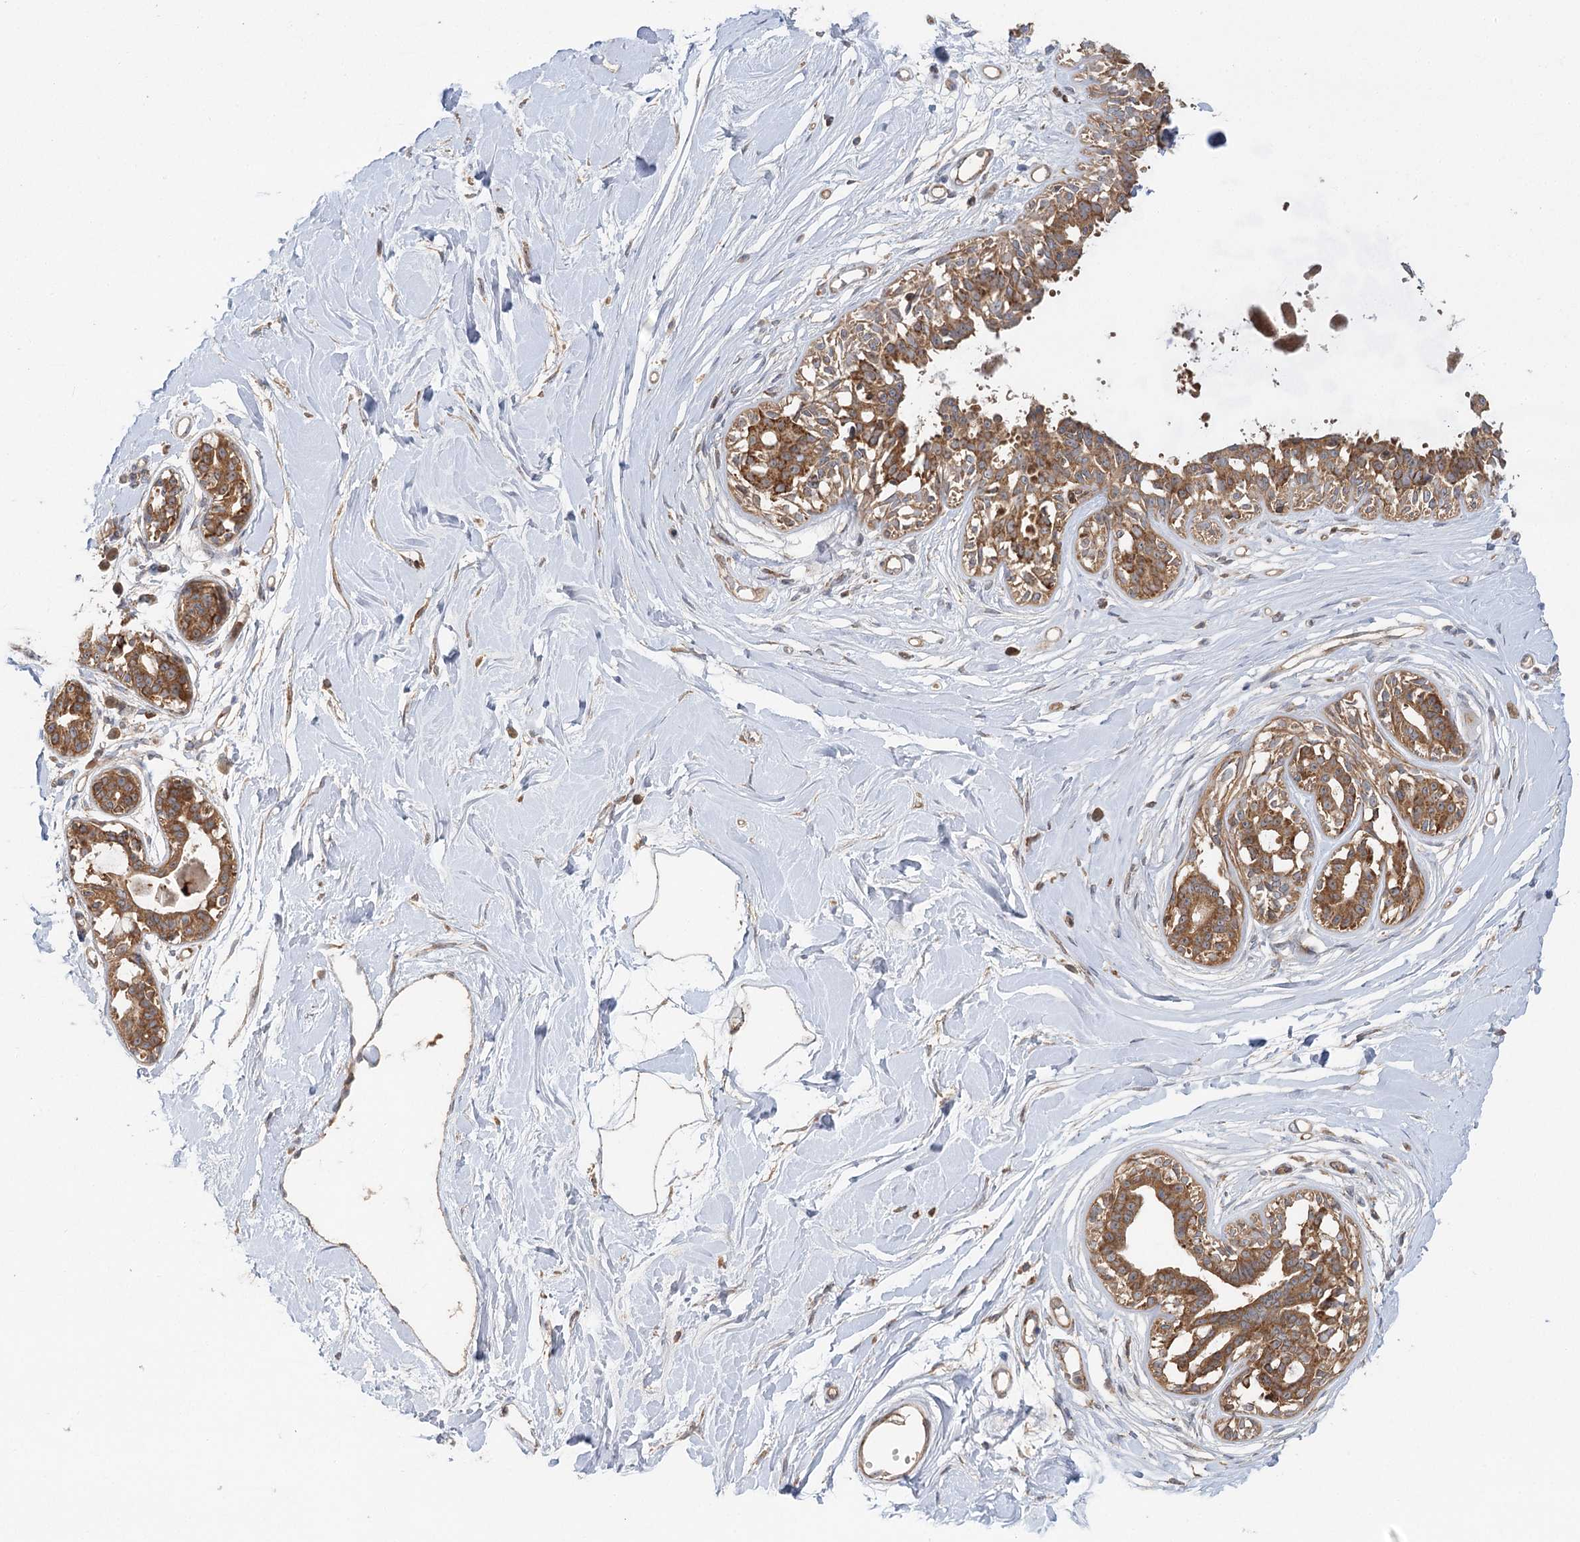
{"staining": {"intensity": "negative", "quantity": "none", "location": "none"}, "tissue": "breast", "cell_type": "Adipocytes", "image_type": "normal", "snomed": [{"axis": "morphology", "description": "Normal tissue, NOS"}, {"axis": "topography", "description": "Breast"}], "caption": "Protein analysis of benign breast demonstrates no significant staining in adipocytes.", "gene": "ENSG00000273217", "patient": {"sex": "female", "age": 45}}